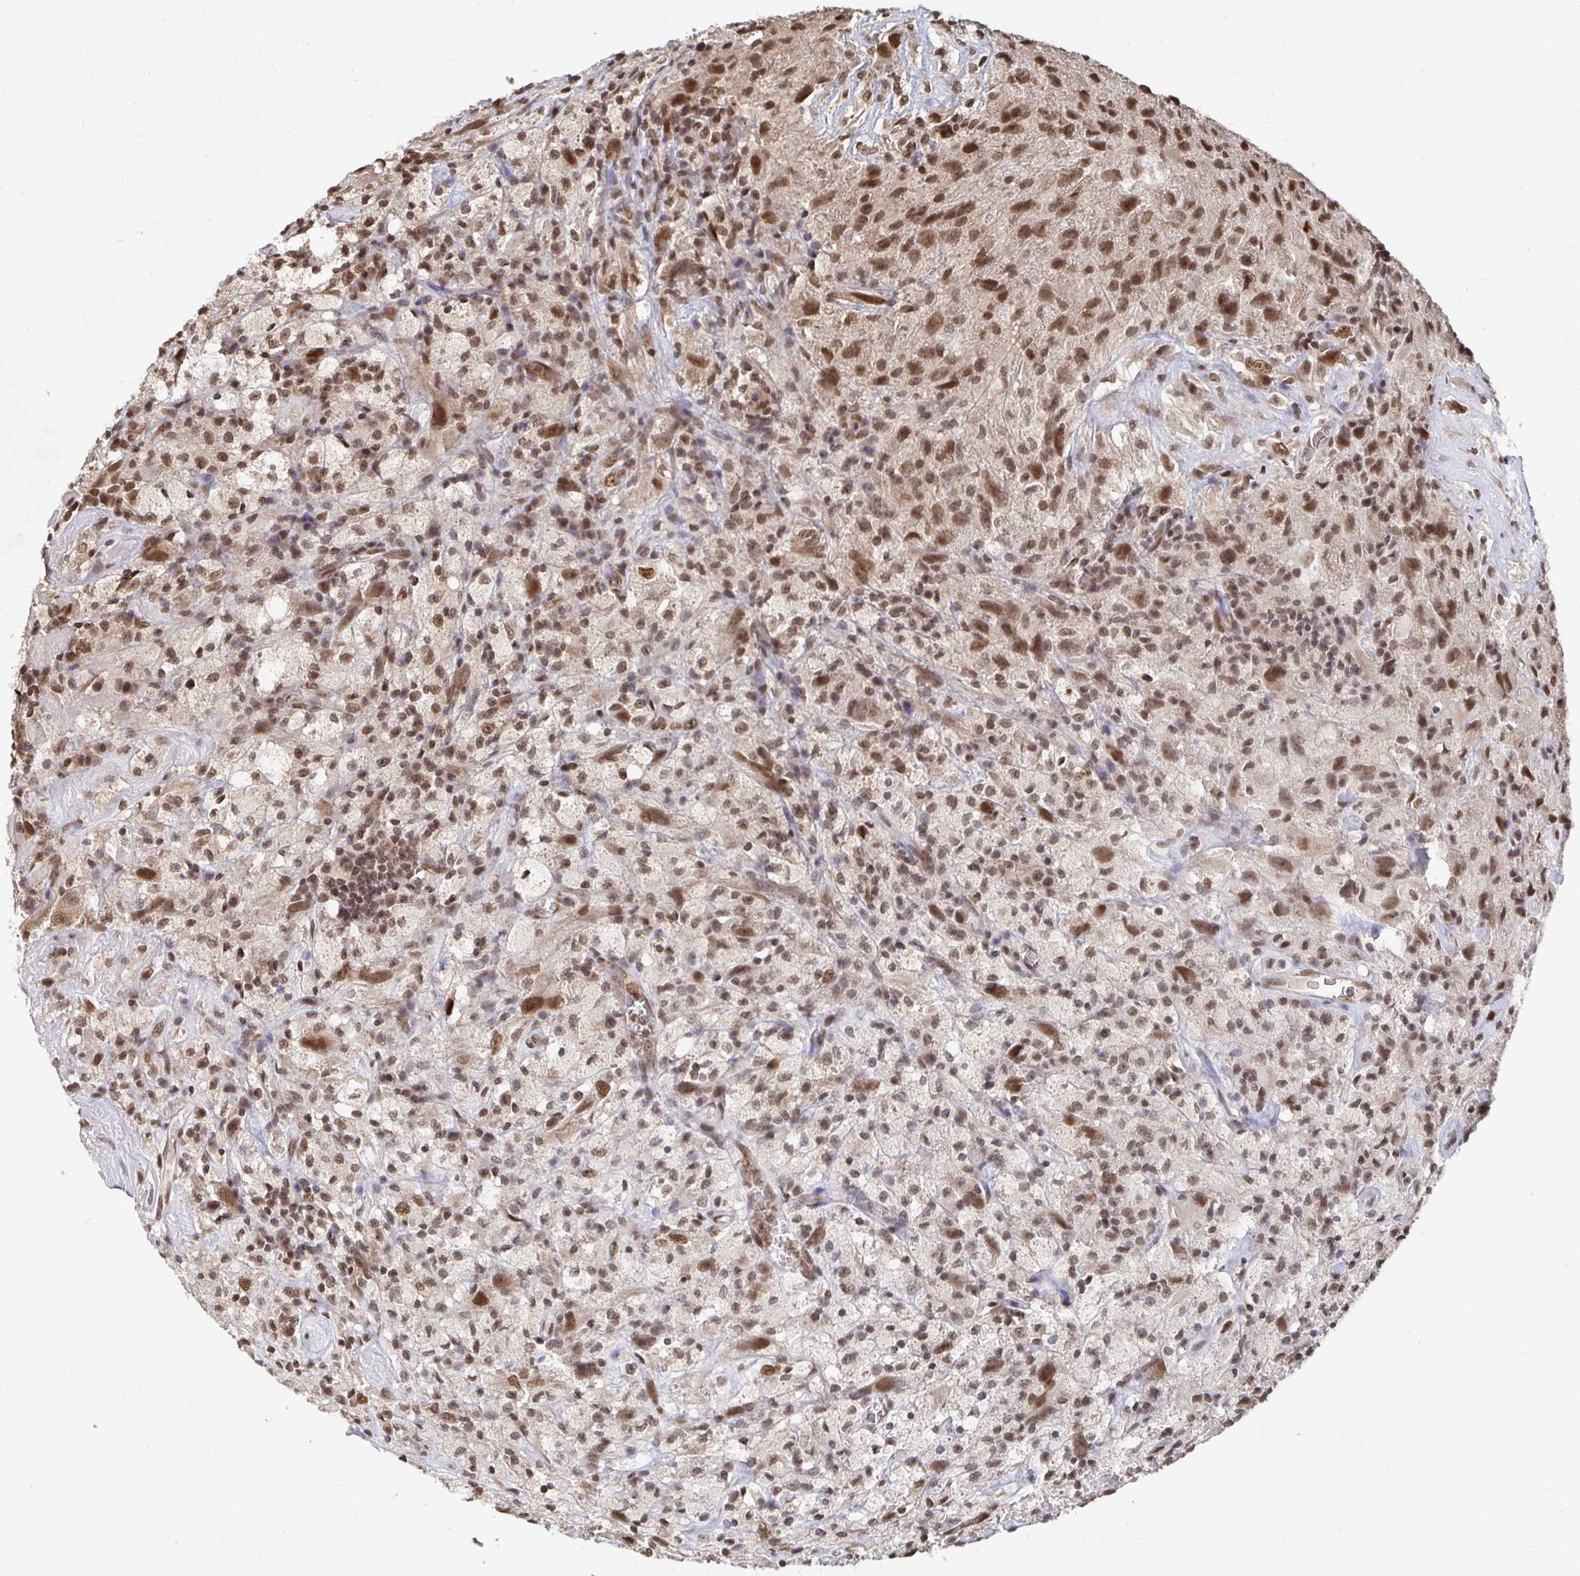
{"staining": {"intensity": "moderate", "quantity": ">75%", "location": "nuclear"}, "tissue": "glioma", "cell_type": "Tumor cells", "image_type": "cancer", "snomed": [{"axis": "morphology", "description": "Glioma, malignant, High grade"}, {"axis": "topography", "description": "Brain"}], "caption": "Glioma stained with immunohistochemistry (IHC) displays moderate nuclear positivity in about >75% of tumor cells. The staining is performed using DAB brown chromogen to label protein expression. The nuclei are counter-stained blue using hematoxylin.", "gene": "GTF3C6", "patient": {"sex": "male", "age": 68}}